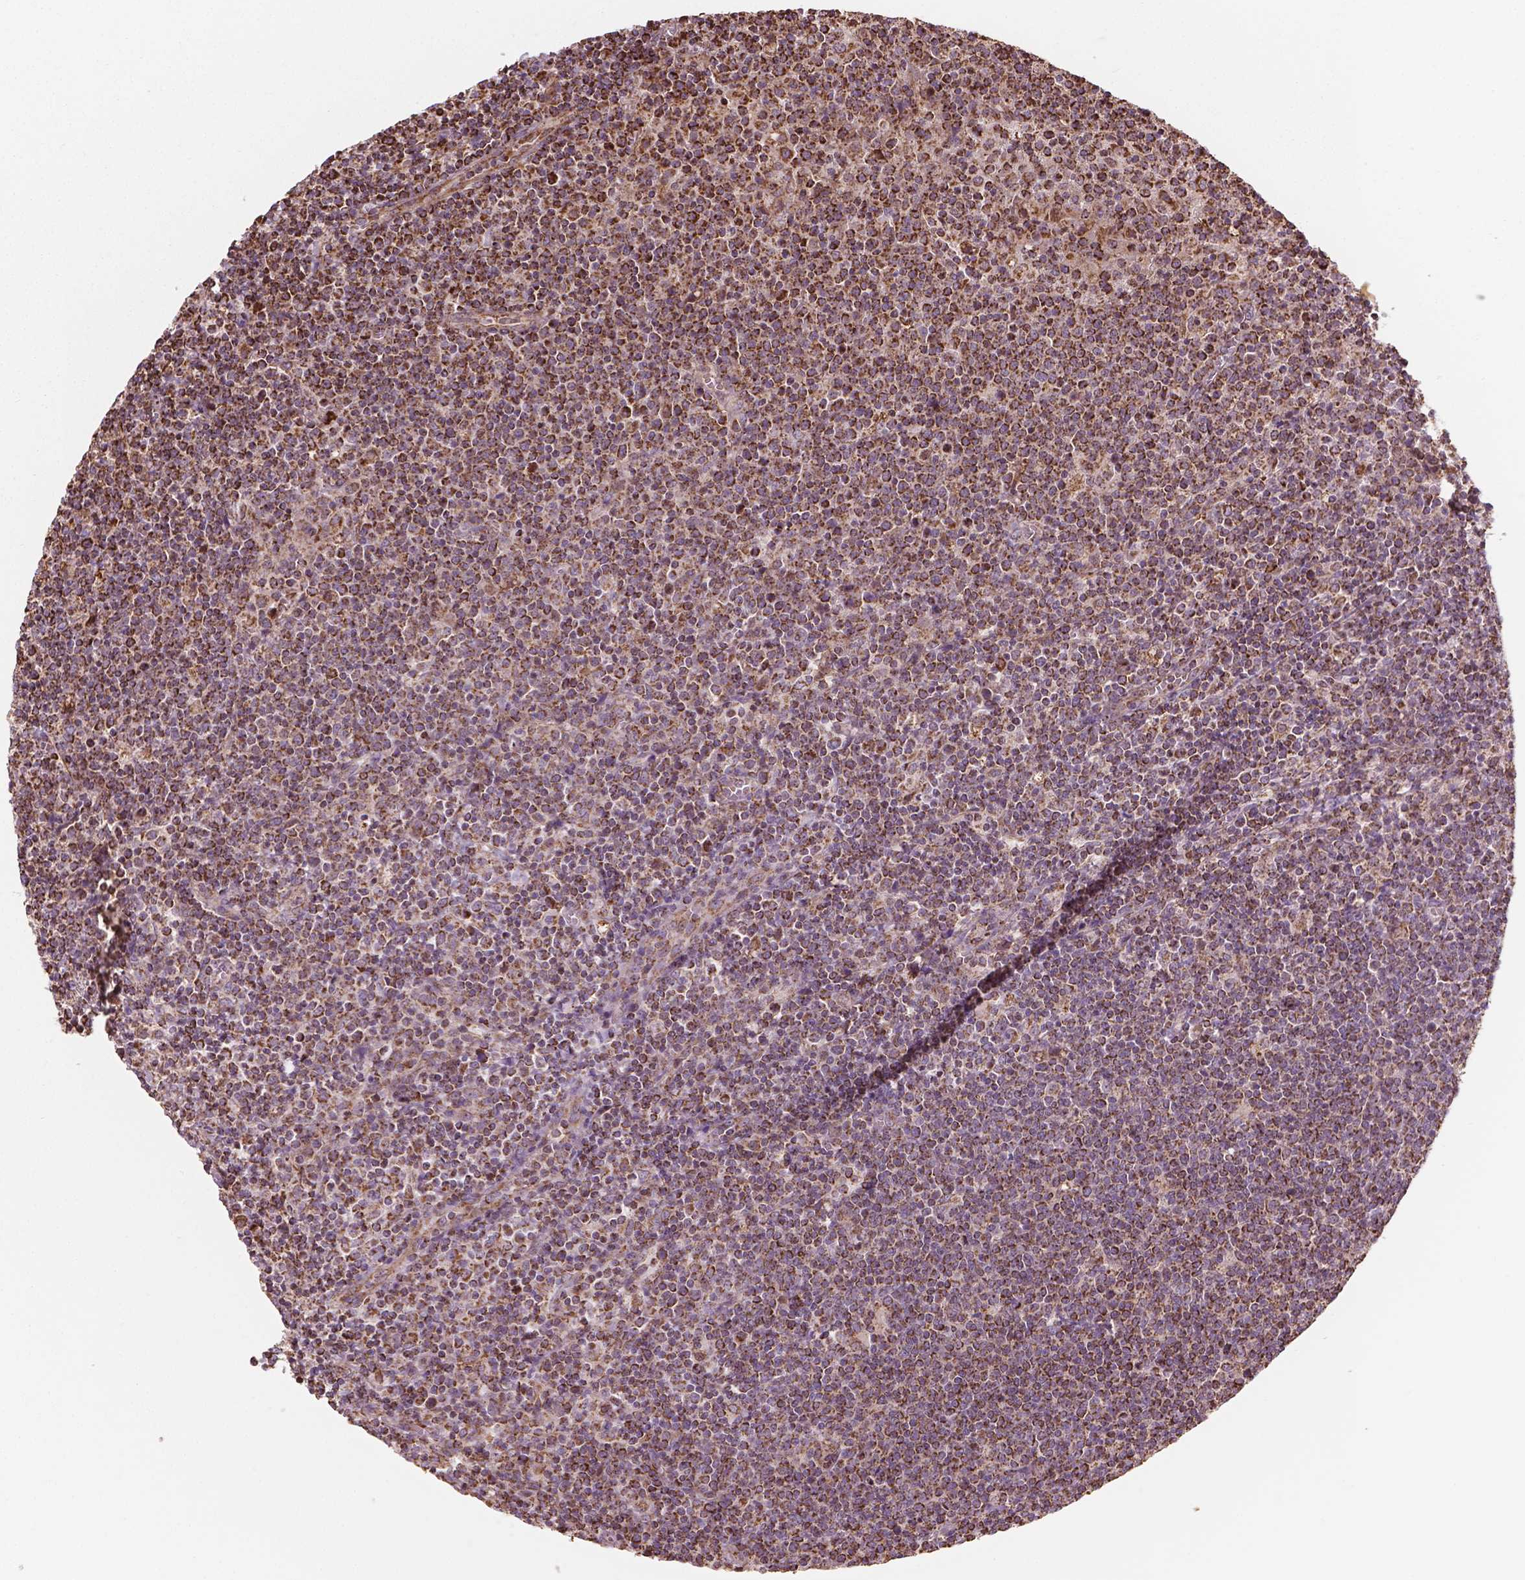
{"staining": {"intensity": "moderate", "quantity": ">75%", "location": "cytoplasmic/membranous"}, "tissue": "lymphoma", "cell_type": "Tumor cells", "image_type": "cancer", "snomed": [{"axis": "morphology", "description": "Malignant lymphoma, non-Hodgkin's type, High grade"}, {"axis": "topography", "description": "Lymph node"}], "caption": "Moderate cytoplasmic/membranous expression for a protein is seen in approximately >75% of tumor cells of malignant lymphoma, non-Hodgkin's type (high-grade) using immunohistochemistry.", "gene": "HS3ST3A1", "patient": {"sex": "male", "age": 61}}